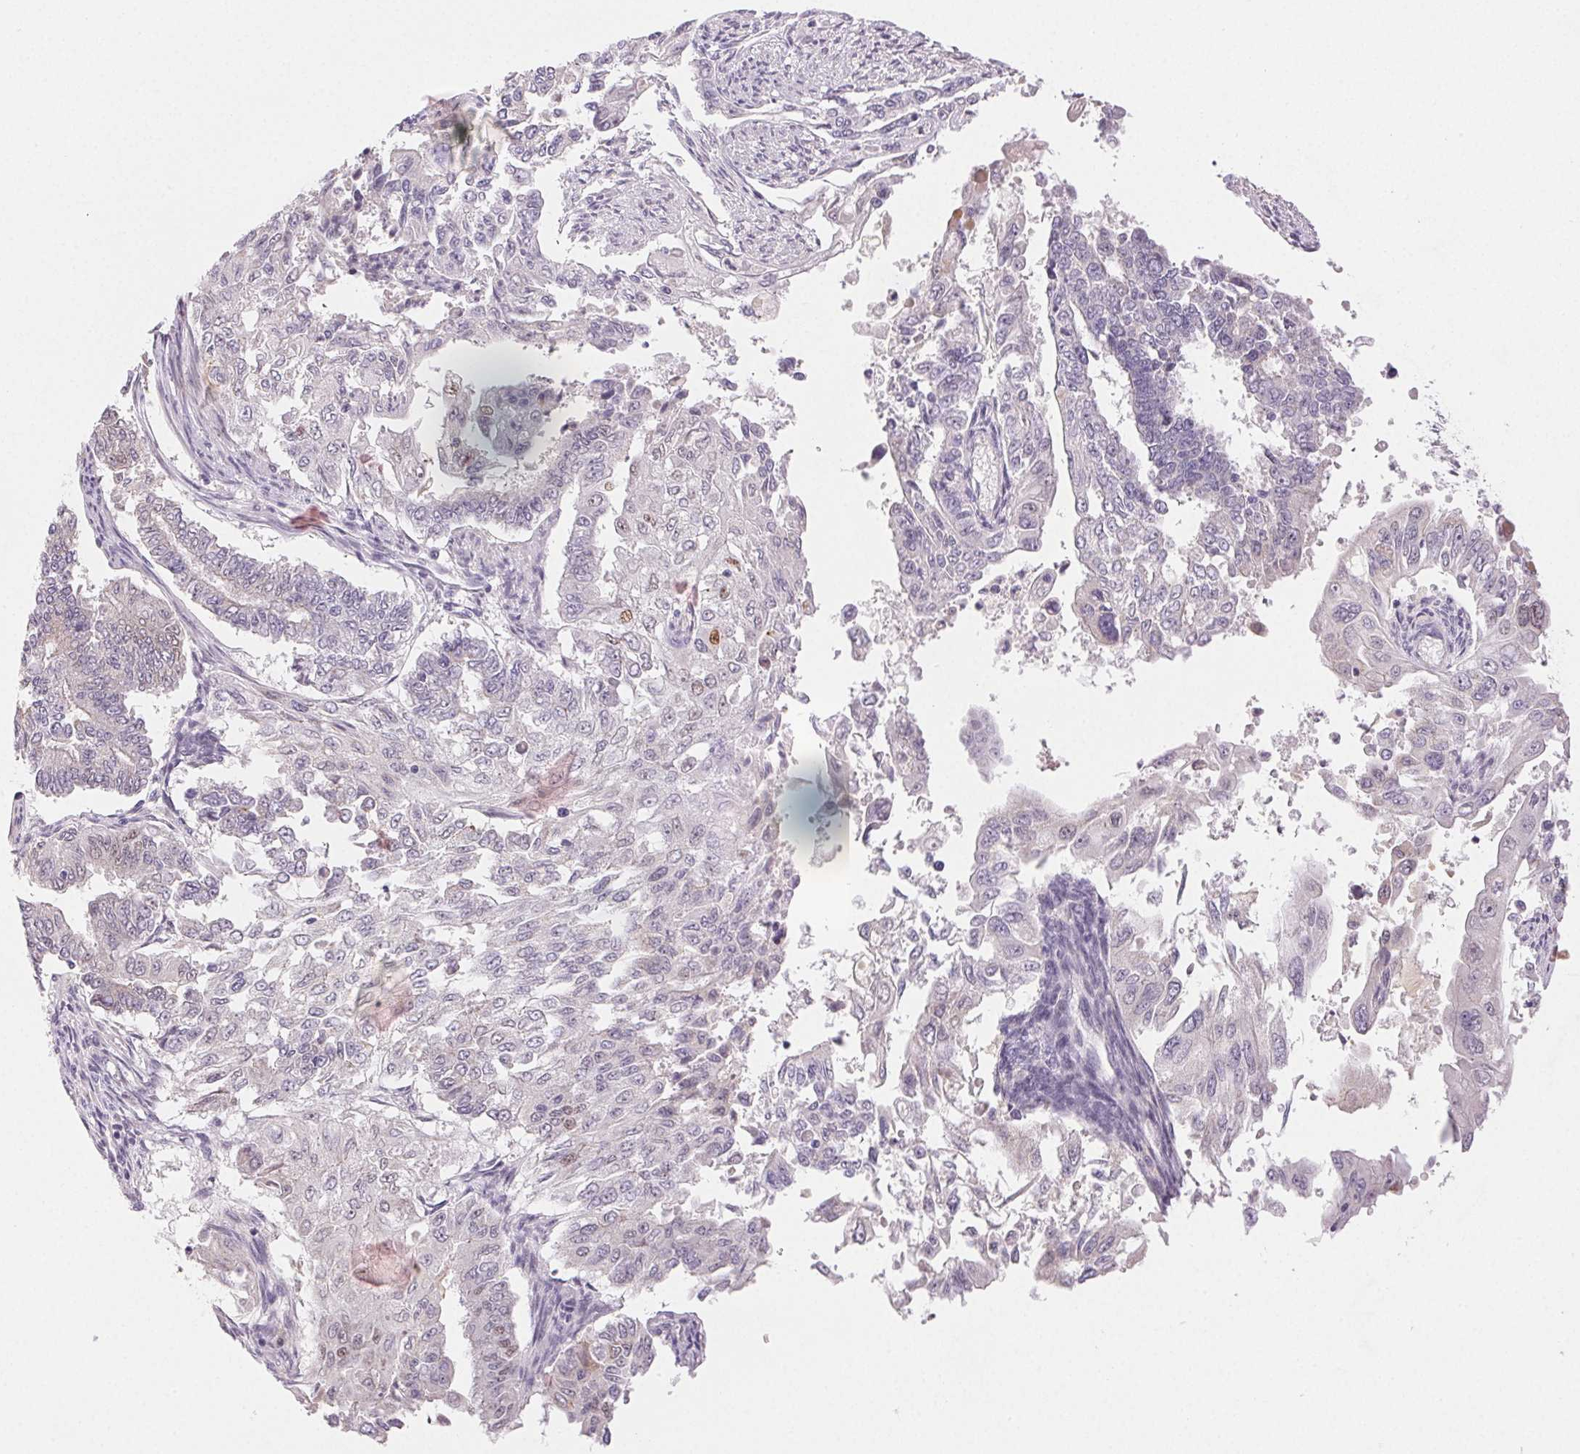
{"staining": {"intensity": "negative", "quantity": "none", "location": "none"}, "tissue": "endometrial cancer", "cell_type": "Tumor cells", "image_type": "cancer", "snomed": [{"axis": "morphology", "description": "Adenocarcinoma, NOS"}, {"axis": "topography", "description": "Uterus"}], "caption": "Human endometrial cancer stained for a protein using immunohistochemistry reveals no positivity in tumor cells.", "gene": "RPGRIP1", "patient": {"sex": "female", "age": 59}}